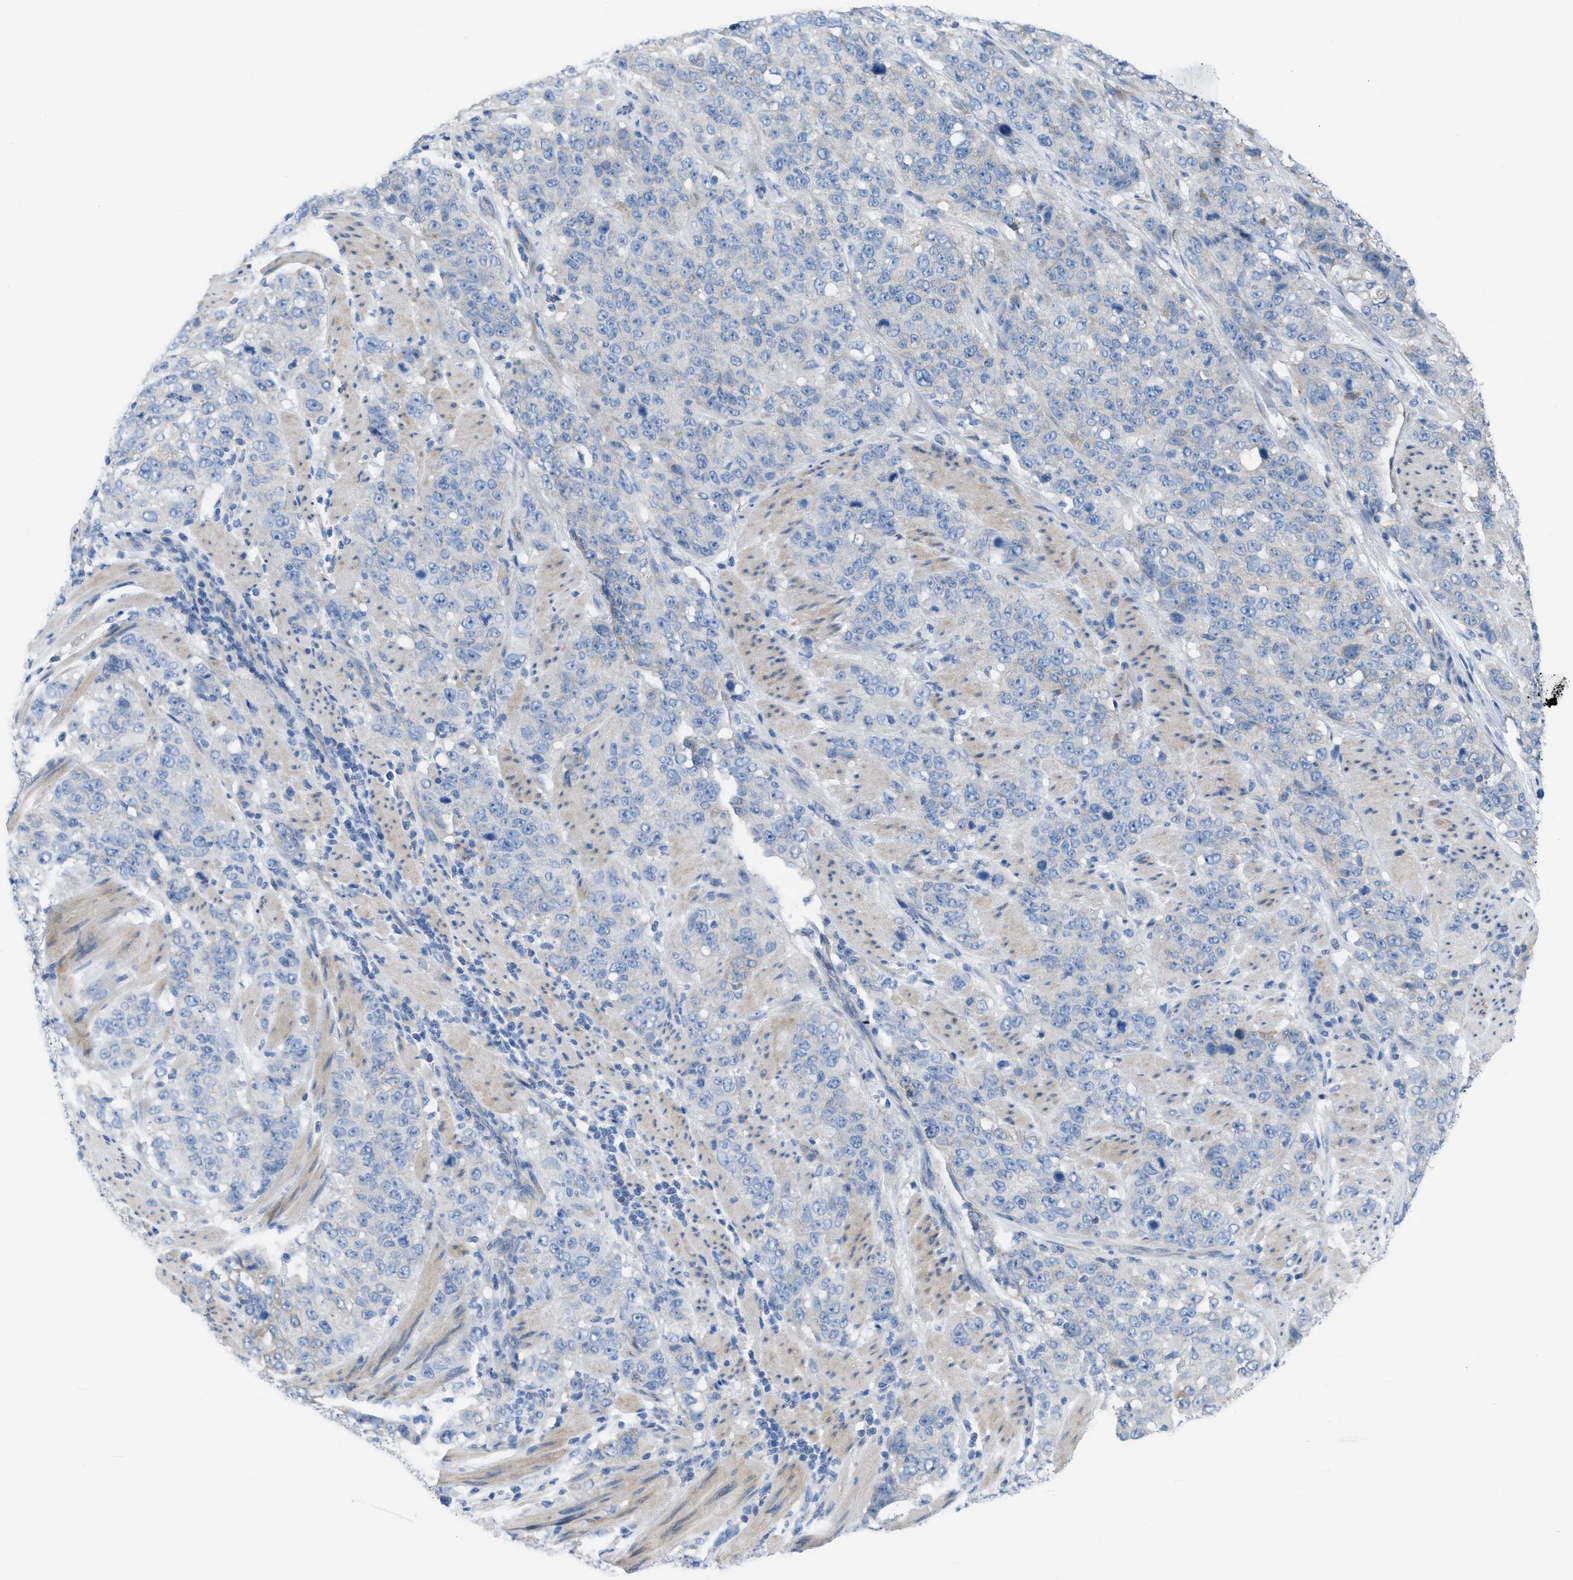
{"staining": {"intensity": "weak", "quantity": "<25%", "location": "cytoplasmic/membranous"}, "tissue": "stomach cancer", "cell_type": "Tumor cells", "image_type": "cancer", "snomed": [{"axis": "morphology", "description": "Adenocarcinoma, NOS"}, {"axis": "topography", "description": "Stomach"}], "caption": "Tumor cells are negative for brown protein staining in adenocarcinoma (stomach). The staining was performed using DAB to visualize the protein expression in brown, while the nuclei were stained in blue with hematoxylin (Magnification: 20x).", "gene": "ASGR1", "patient": {"sex": "male", "age": 48}}